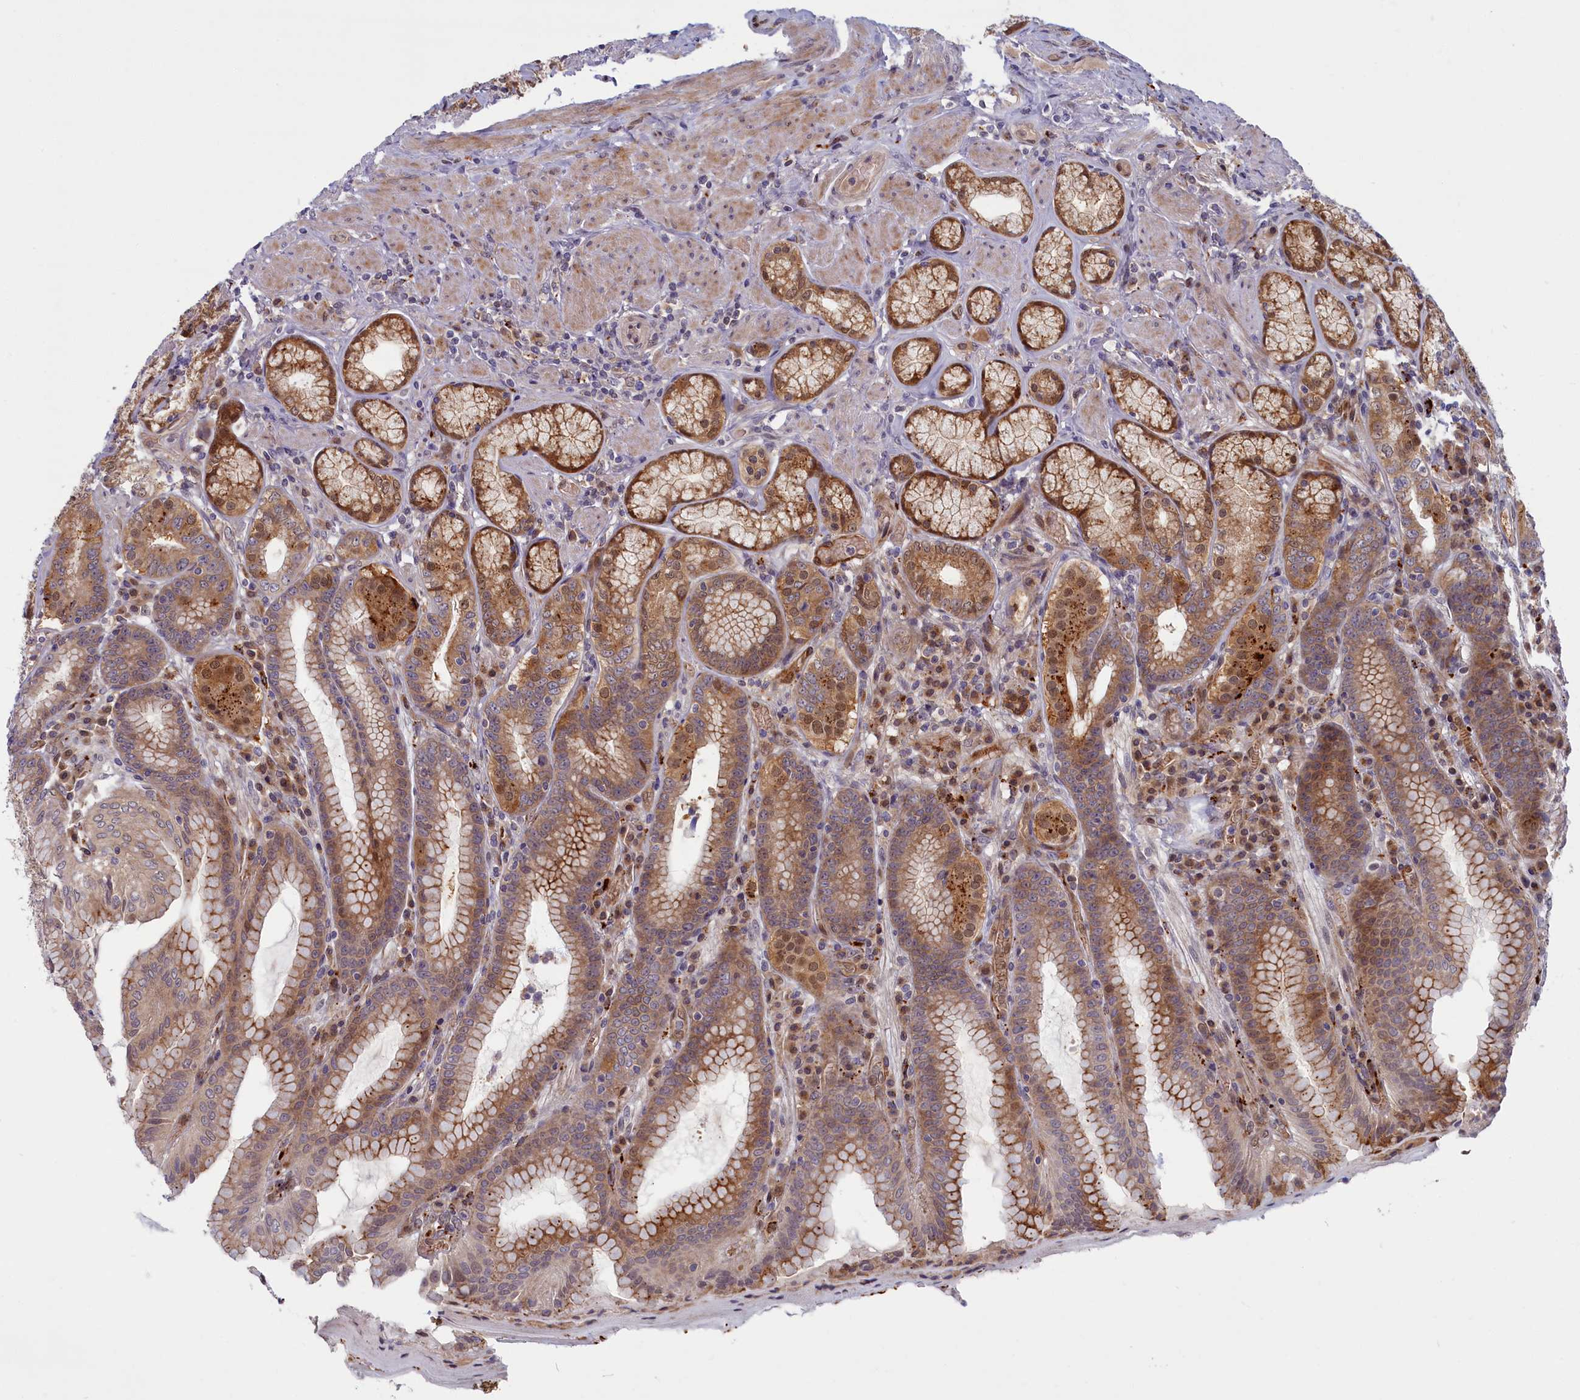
{"staining": {"intensity": "moderate", "quantity": "25%-75%", "location": "cytoplasmic/membranous,nuclear"}, "tissue": "stomach", "cell_type": "Glandular cells", "image_type": "normal", "snomed": [{"axis": "morphology", "description": "Normal tissue, NOS"}, {"axis": "topography", "description": "Stomach, upper"}, {"axis": "topography", "description": "Stomach, lower"}], "caption": "Protein staining by immunohistochemistry demonstrates moderate cytoplasmic/membranous,nuclear expression in approximately 25%-75% of glandular cells in normal stomach.", "gene": "FCSK", "patient": {"sex": "female", "age": 76}}